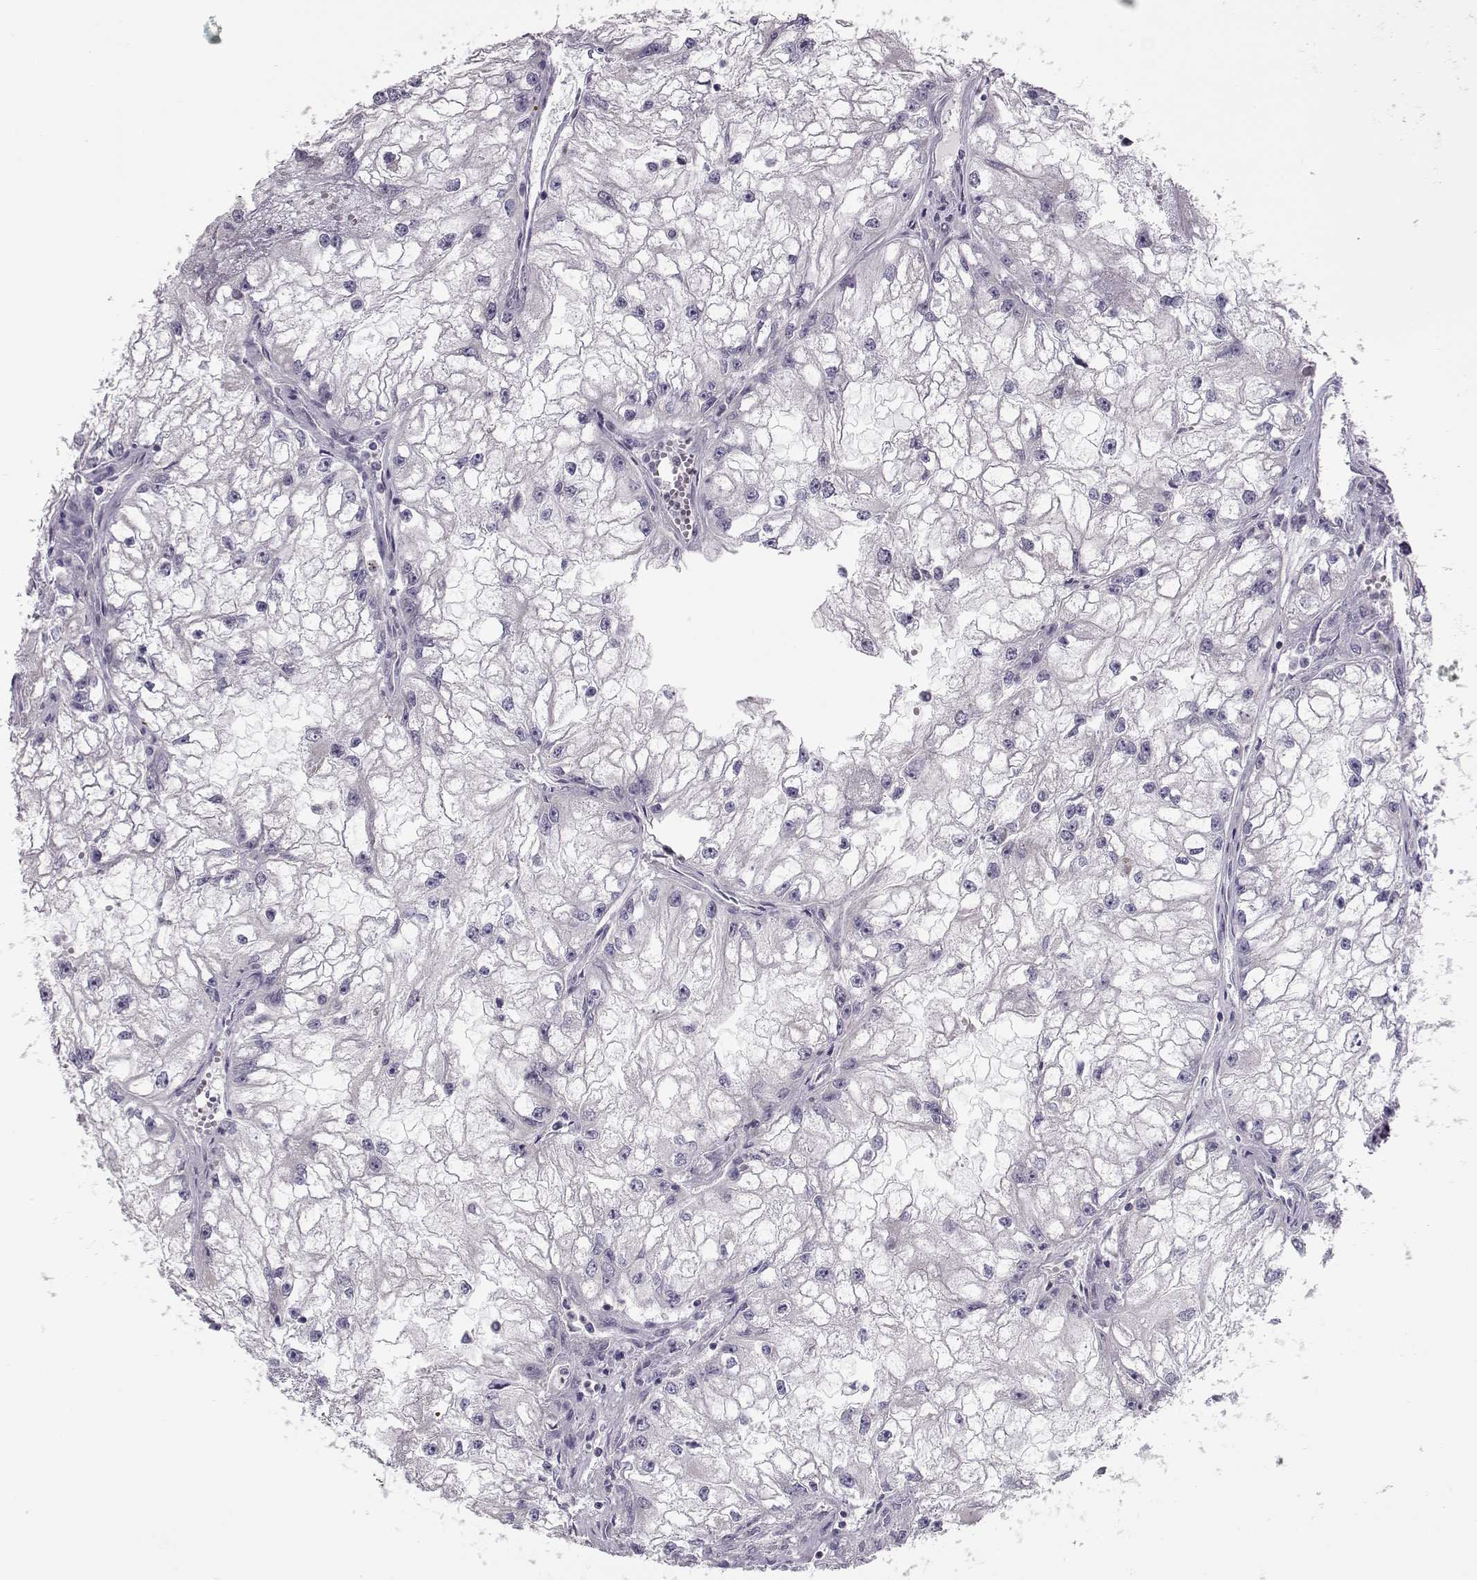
{"staining": {"intensity": "negative", "quantity": "none", "location": "none"}, "tissue": "renal cancer", "cell_type": "Tumor cells", "image_type": "cancer", "snomed": [{"axis": "morphology", "description": "Adenocarcinoma, NOS"}, {"axis": "topography", "description": "Kidney"}], "caption": "Immunohistochemistry micrograph of neoplastic tissue: human renal cancer stained with DAB shows no significant protein positivity in tumor cells.", "gene": "GRK1", "patient": {"sex": "male", "age": 59}}